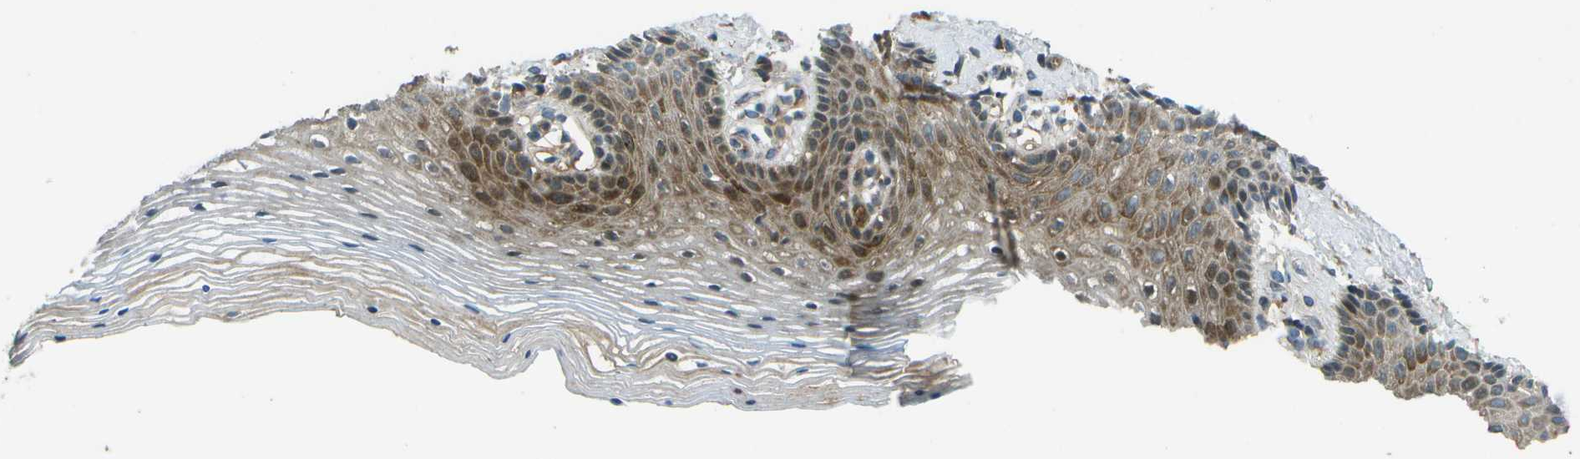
{"staining": {"intensity": "moderate", "quantity": "25%-75%", "location": "cytoplasmic/membranous"}, "tissue": "vagina", "cell_type": "Squamous epithelial cells", "image_type": "normal", "snomed": [{"axis": "morphology", "description": "Normal tissue, NOS"}, {"axis": "topography", "description": "Vagina"}], "caption": "This is an image of immunohistochemistry (IHC) staining of benign vagina, which shows moderate positivity in the cytoplasmic/membranous of squamous epithelial cells.", "gene": "PXYLP1", "patient": {"sex": "female", "age": 32}}